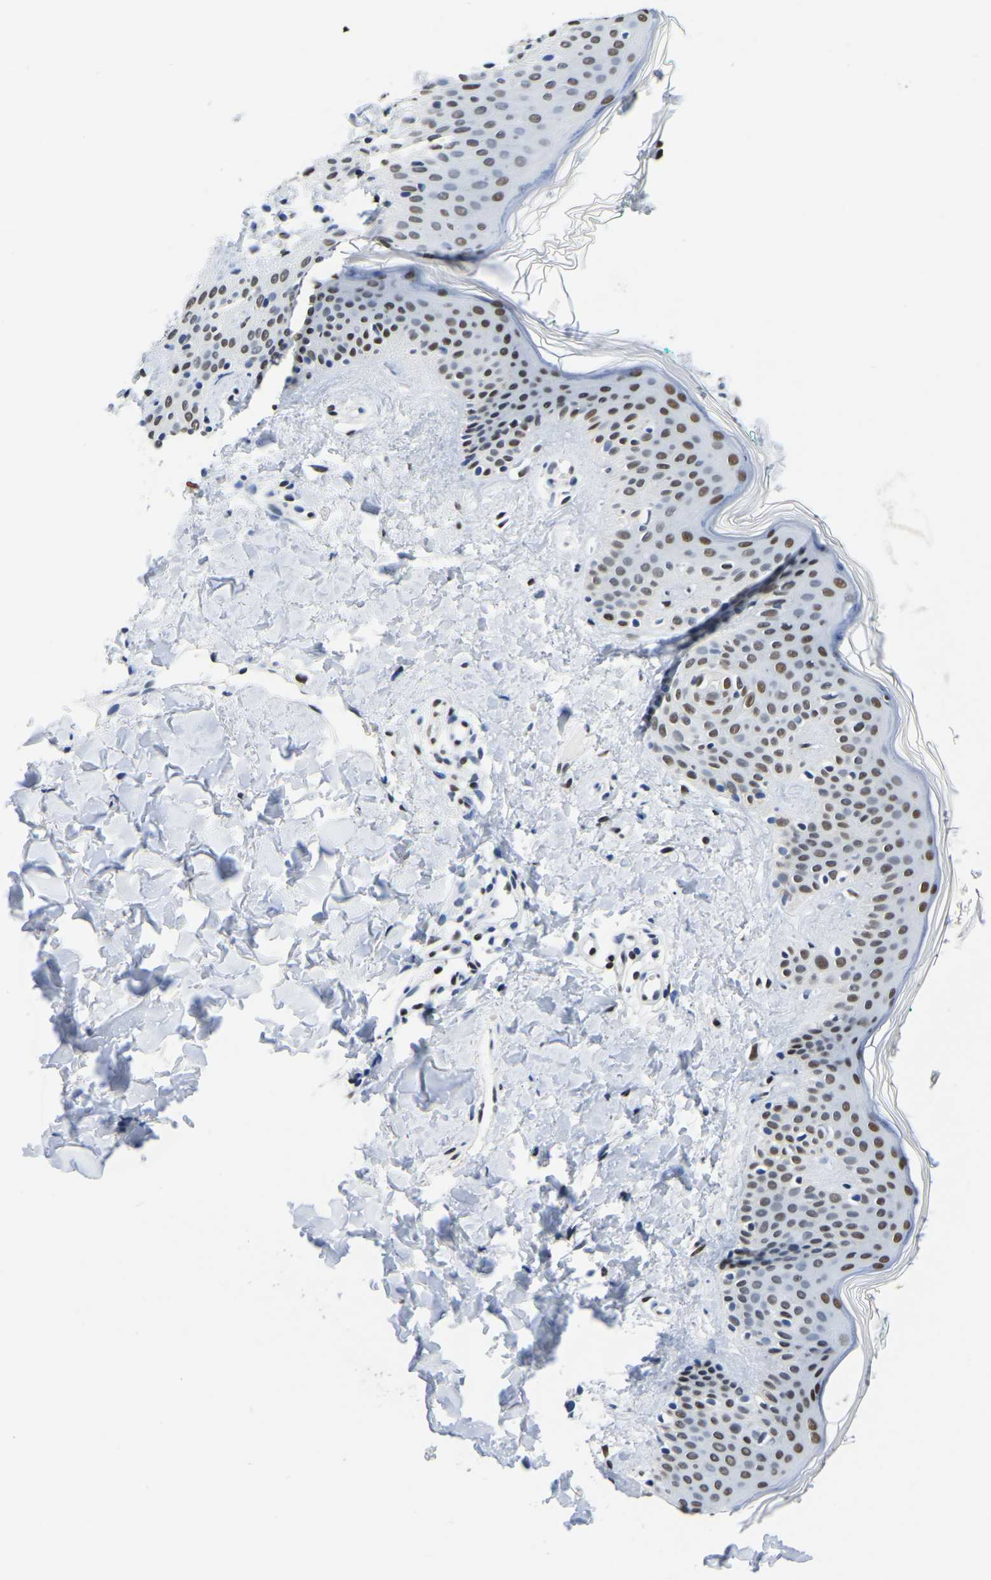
{"staining": {"intensity": "moderate", "quantity": ">75%", "location": "nuclear"}, "tissue": "skin", "cell_type": "Fibroblasts", "image_type": "normal", "snomed": [{"axis": "morphology", "description": "Normal tissue, NOS"}, {"axis": "topography", "description": "Skin"}], "caption": "IHC (DAB) staining of benign skin shows moderate nuclear protein expression in about >75% of fibroblasts. The protein of interest is stained brown, and the nuclei are stained in blue (DAB (3,3'-diaminobenzidine) IHC with brightfield microscopy, high magnification).", "gene": "UBA1", "patient": {"sex": "male", "age": 30}}